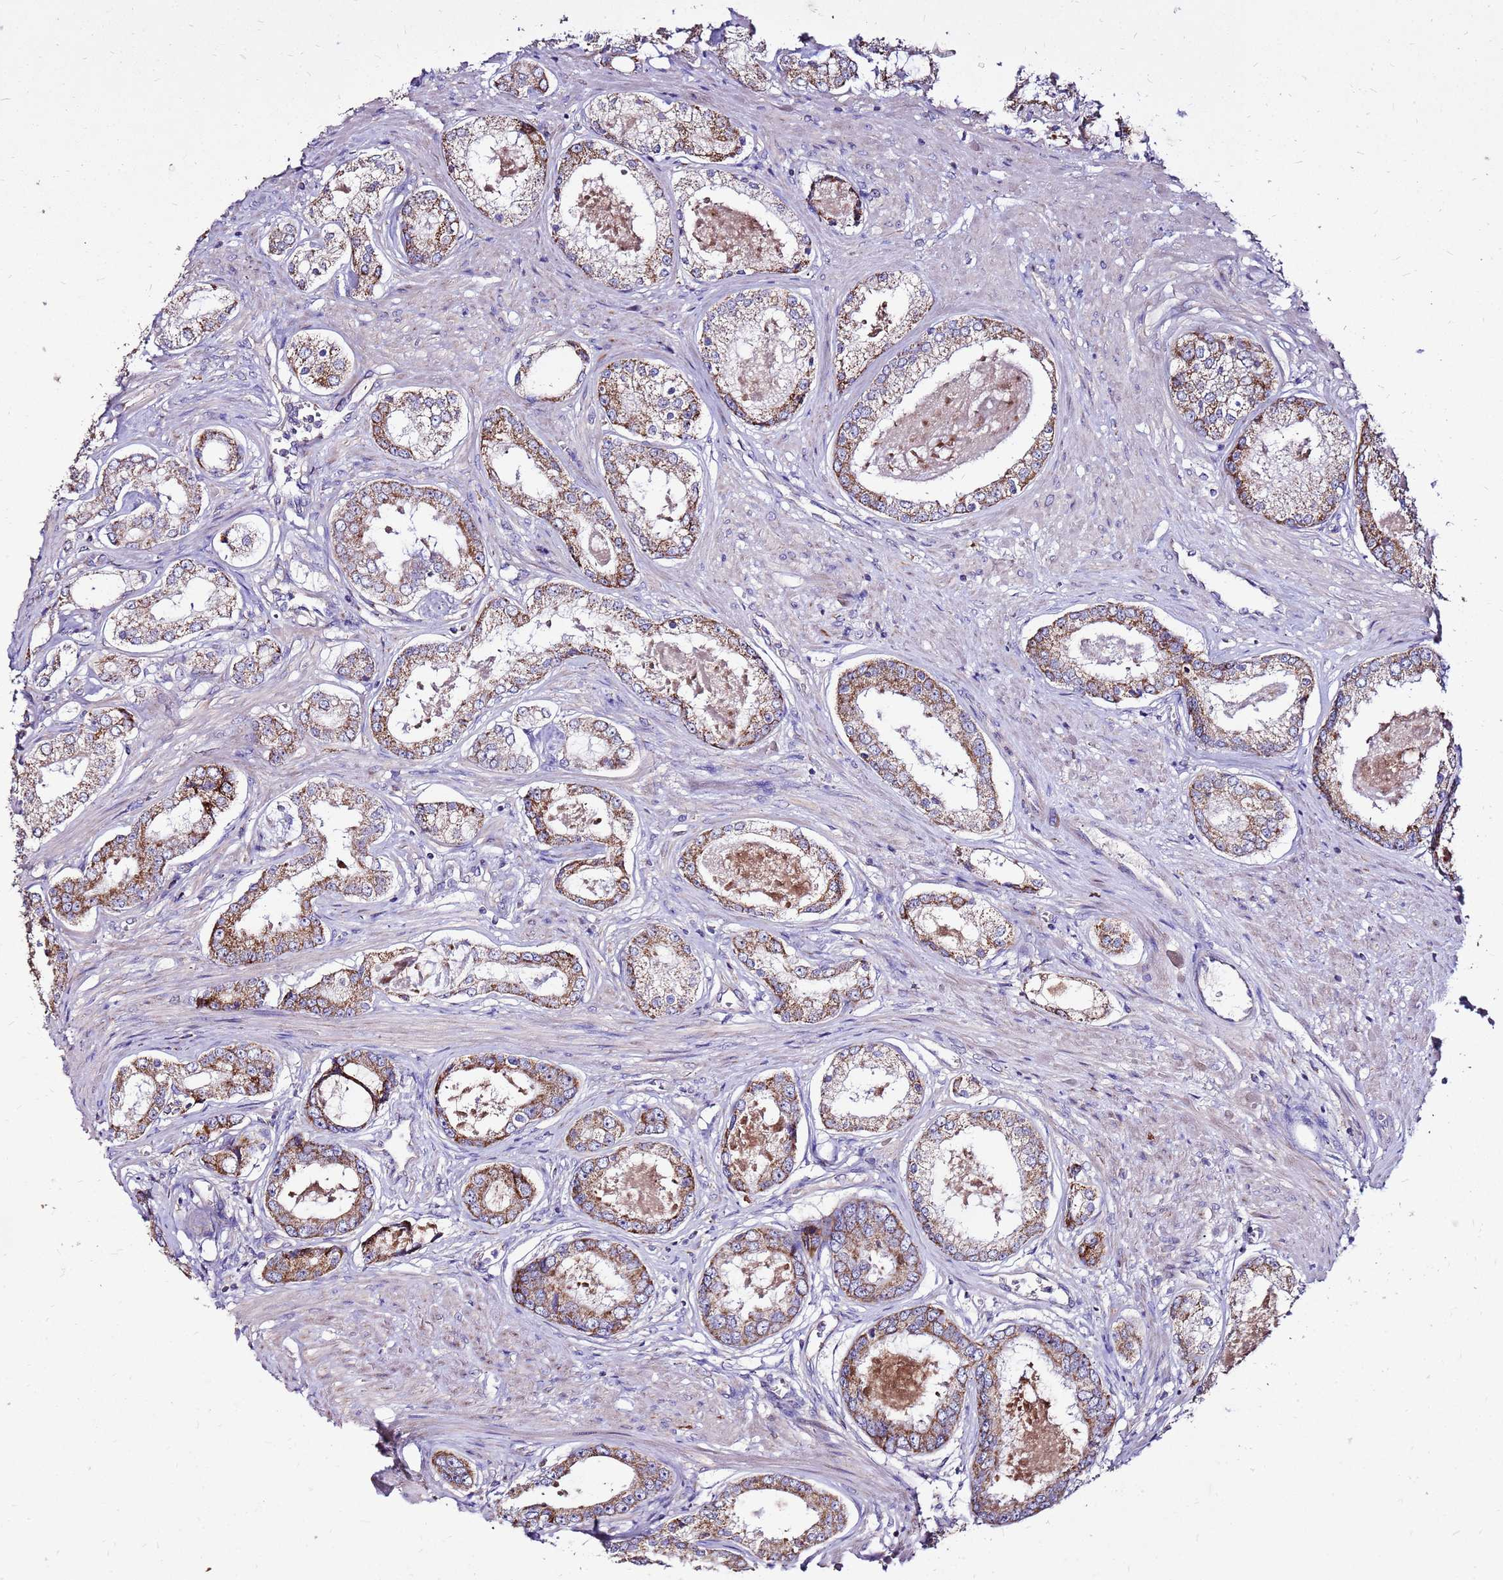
{"staining": {"intensity": "moderate", "quantity": ">75%", "location": "cytoplasmic/membranous"}, "tissue": "prostate cancer", "cell_type": "Tumor cells", "image_type": "cancer", "snomed": [{"axis": "morphology", "description": "Adenocarcinoma, Low grade"}, {"axis": "topography", "description": "Prostate"}], "caption": "Immunohistochemistry (IHC) micrograph of prostate low-grade adenocarcinoma stained for a protein (brown), which shows medium levels of moderate cytoplasmic/membranous staining in approximately >75% of tumor cells.", "gene": "SPSB3", "patient": {"sex": "male", "age": 68}}